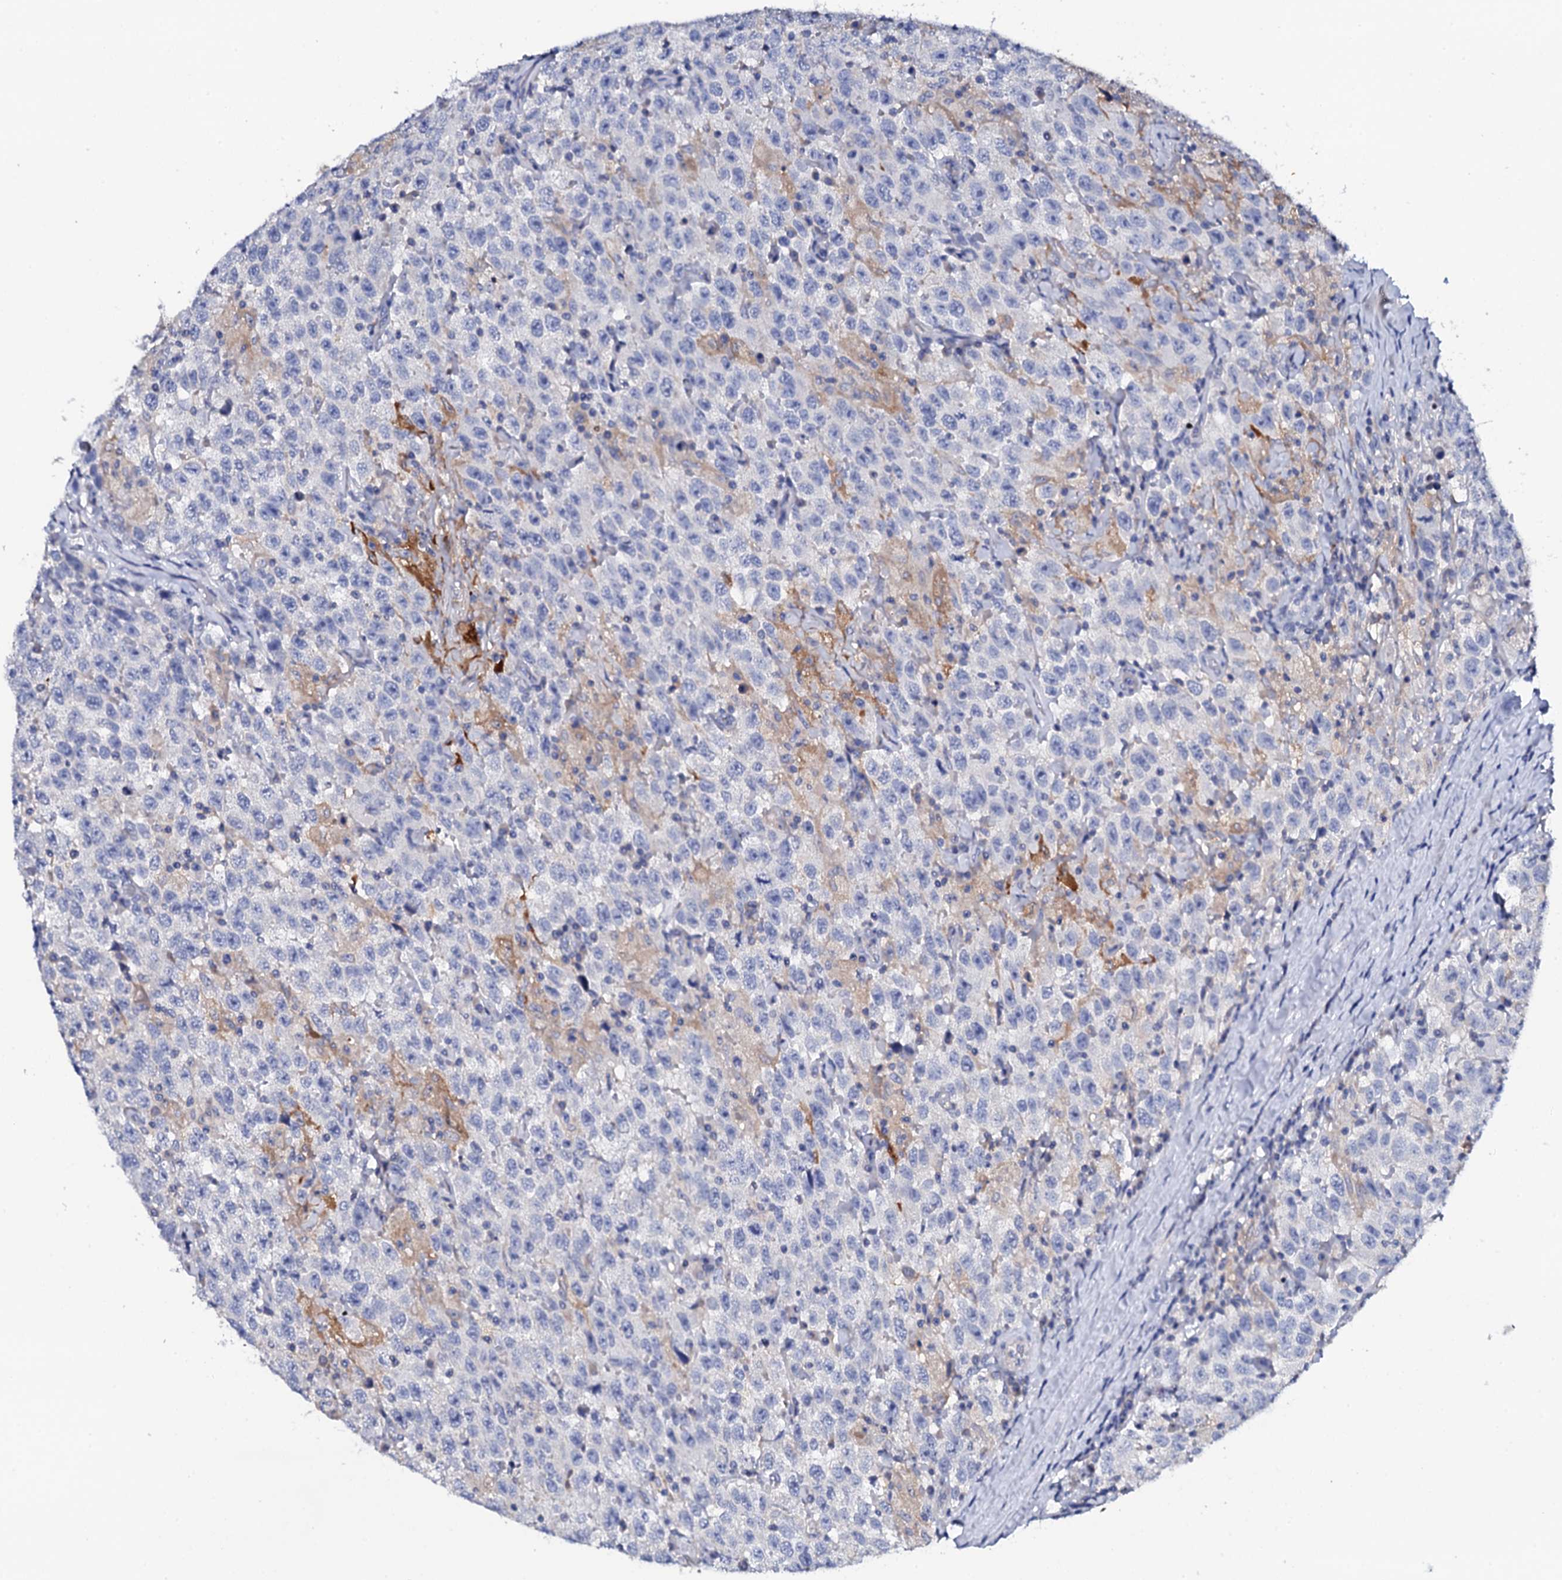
{"staining": {"intensity": "negative", "quantity": "none", "location": "none"}, "tissue": "testis cancer", "cell_type": "Tumor cells", "image_type": "cancer", "snomed": [{"axis": "morphology", "description": "Seminoma, NOS"}, {"axis": "topography", "description": "Testis"}], "caption": "Testis cancer was stained to show a protein in brown. There is no significant expression in tumor cells.", "gene": "NAA16", "patient": {"sex": "male", "age": 41}}